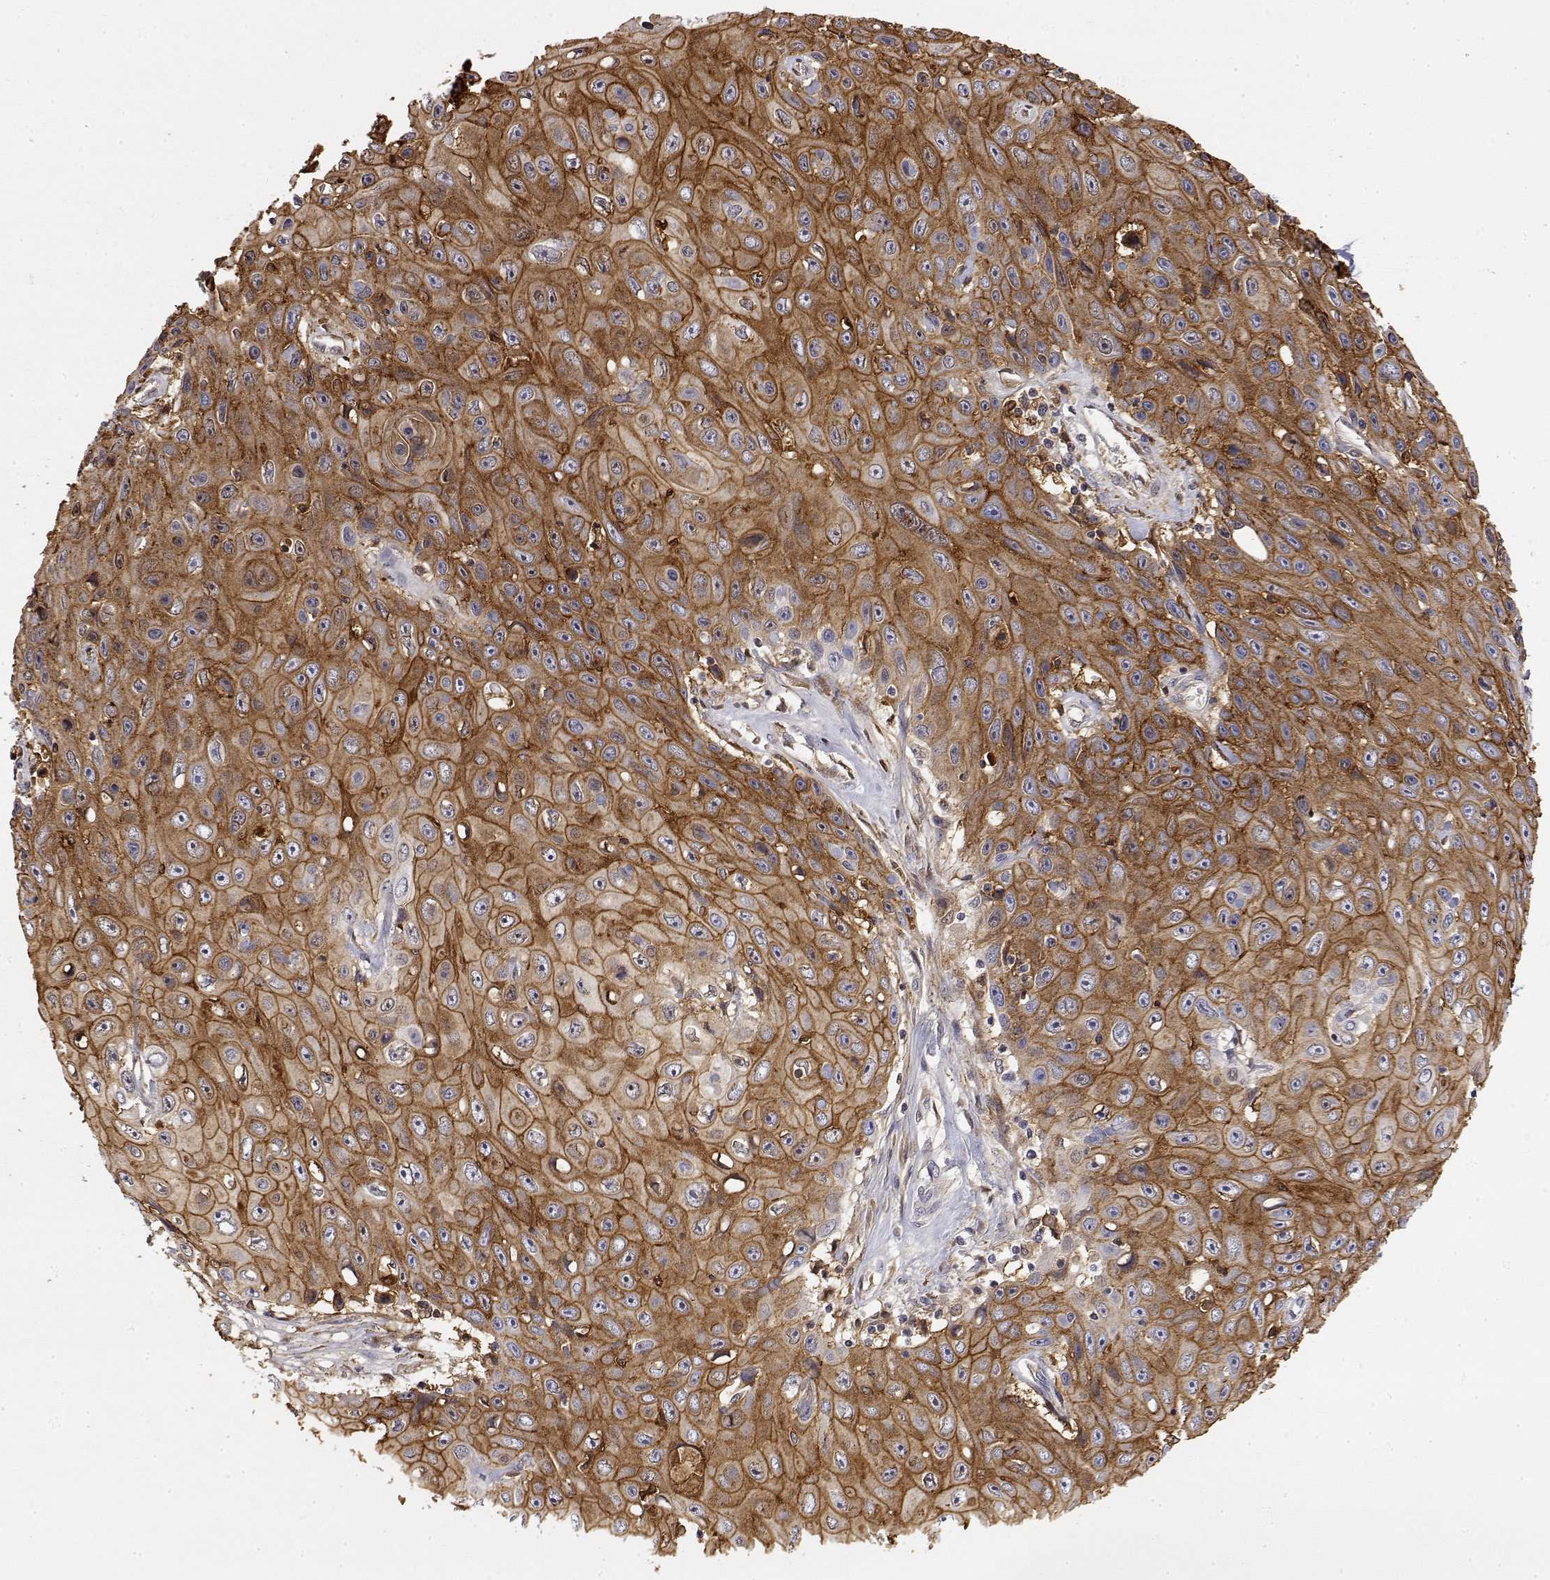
{"staining": {"intensity": "strong", "quantity": ">75%", "location": "cytoplasmic/membranous"}, "tissue": "skin cancer", "cell_type": "Tumor cells", "image_type": "cancer", "snomed": [{"axis": "morphology", "description": "Squamous cell carcinoma, NOS"}, {"axis": "topography", "description": "Skin"}], "caption": "Protein staining displays strong cytoplasmic/membranous staining in approximately >75% of tumor cells in skin cancer (squamous cell carcinoma).", "gene": "LY6D", "patient": {"sex": "male", "age": 82}}